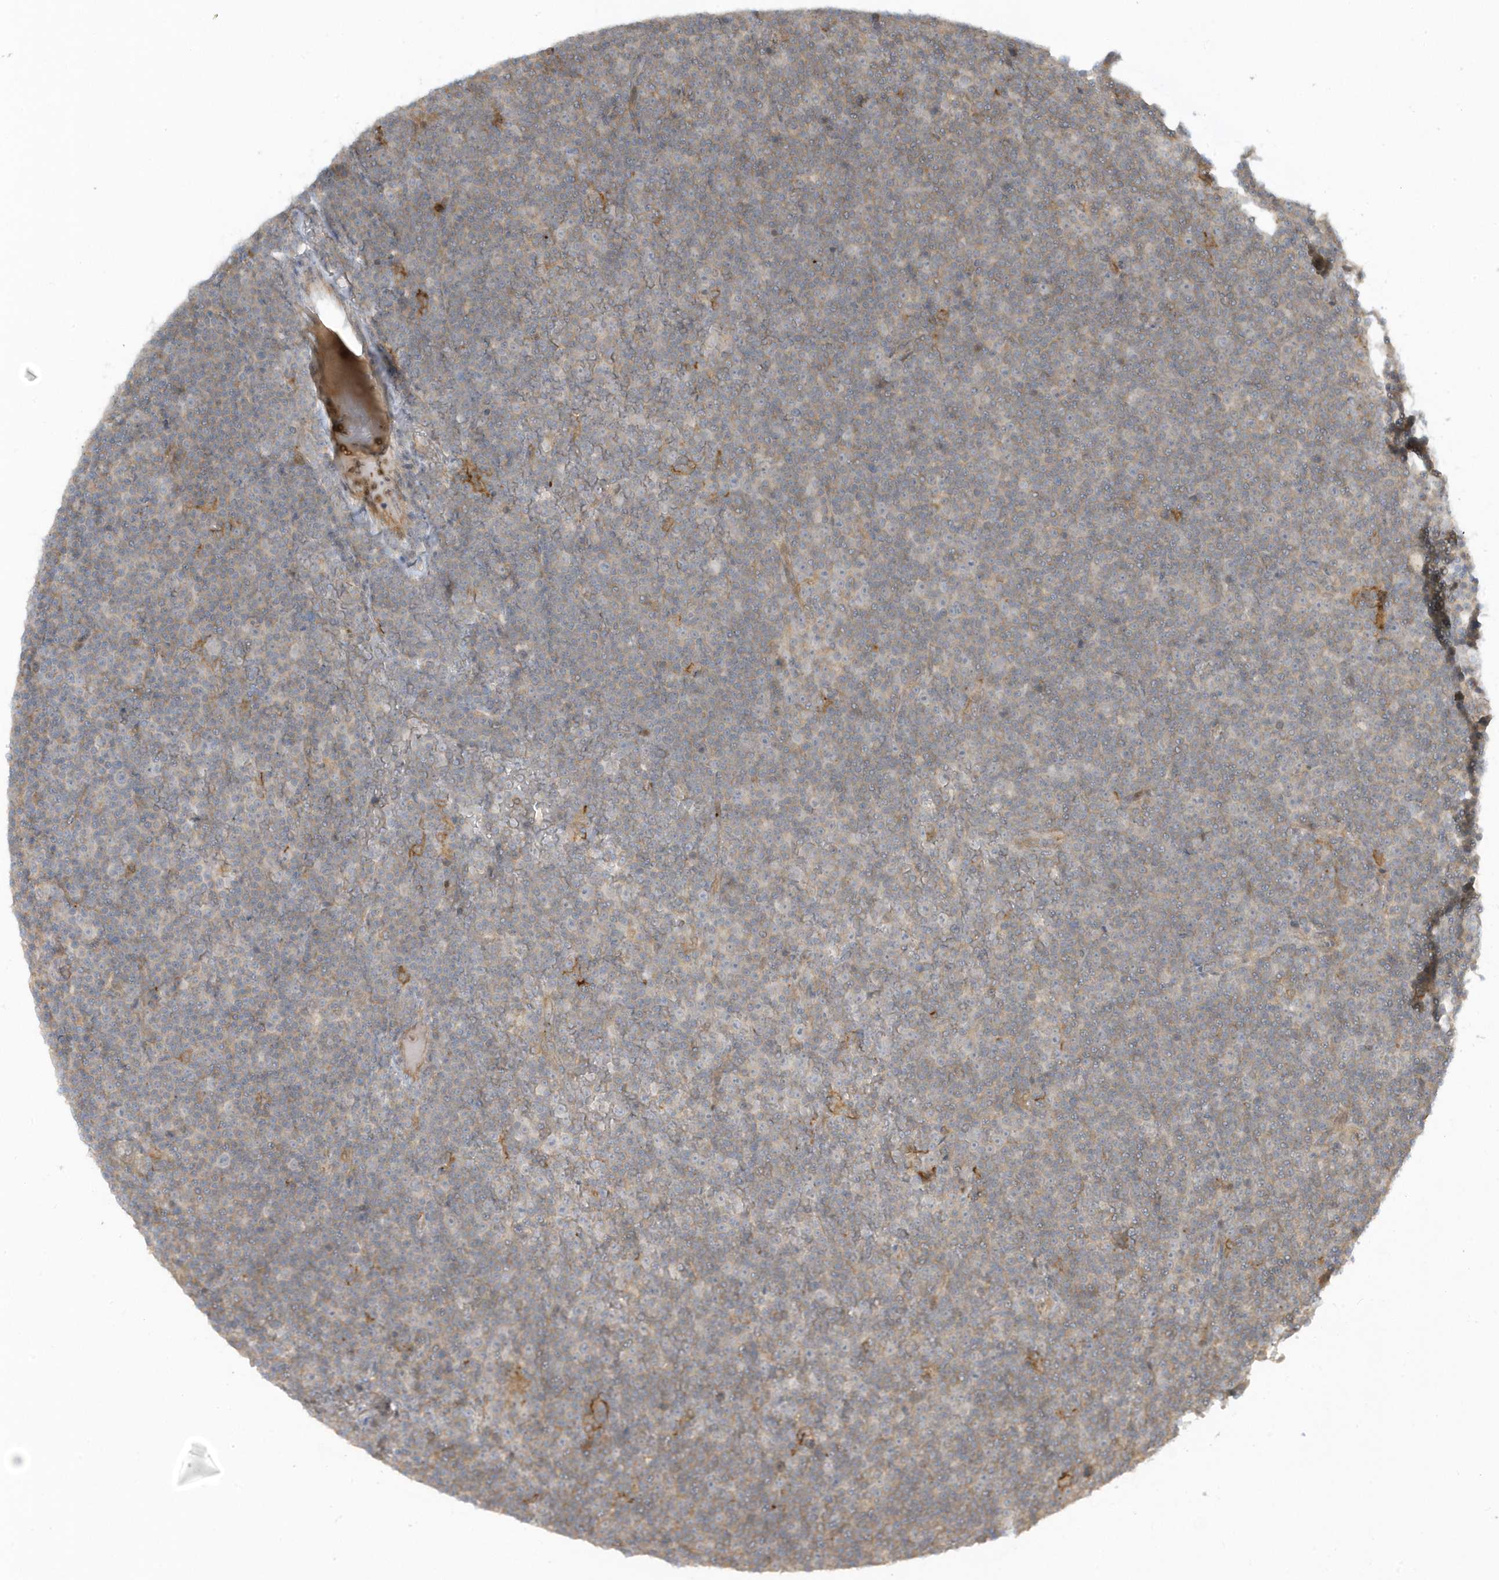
{"staining": {"intensity": "negative", "quantity": "none", "location": "none"}, "tissue": "lymphoma", "cell_type": "Tumor cells", "image_type": "cancer", "snomed": [{"axis": "morphology", "description": "Malignant lymphoma, non-Hodgkin's type, Low grade"}, {"axis": "topography", "description": "Lymph node"}], "caption": "Tumor cells are negative for protein expression in human lymphoma.", "gene": "ZBTB8A", "patient": {"sex": "female", "age": 67}}